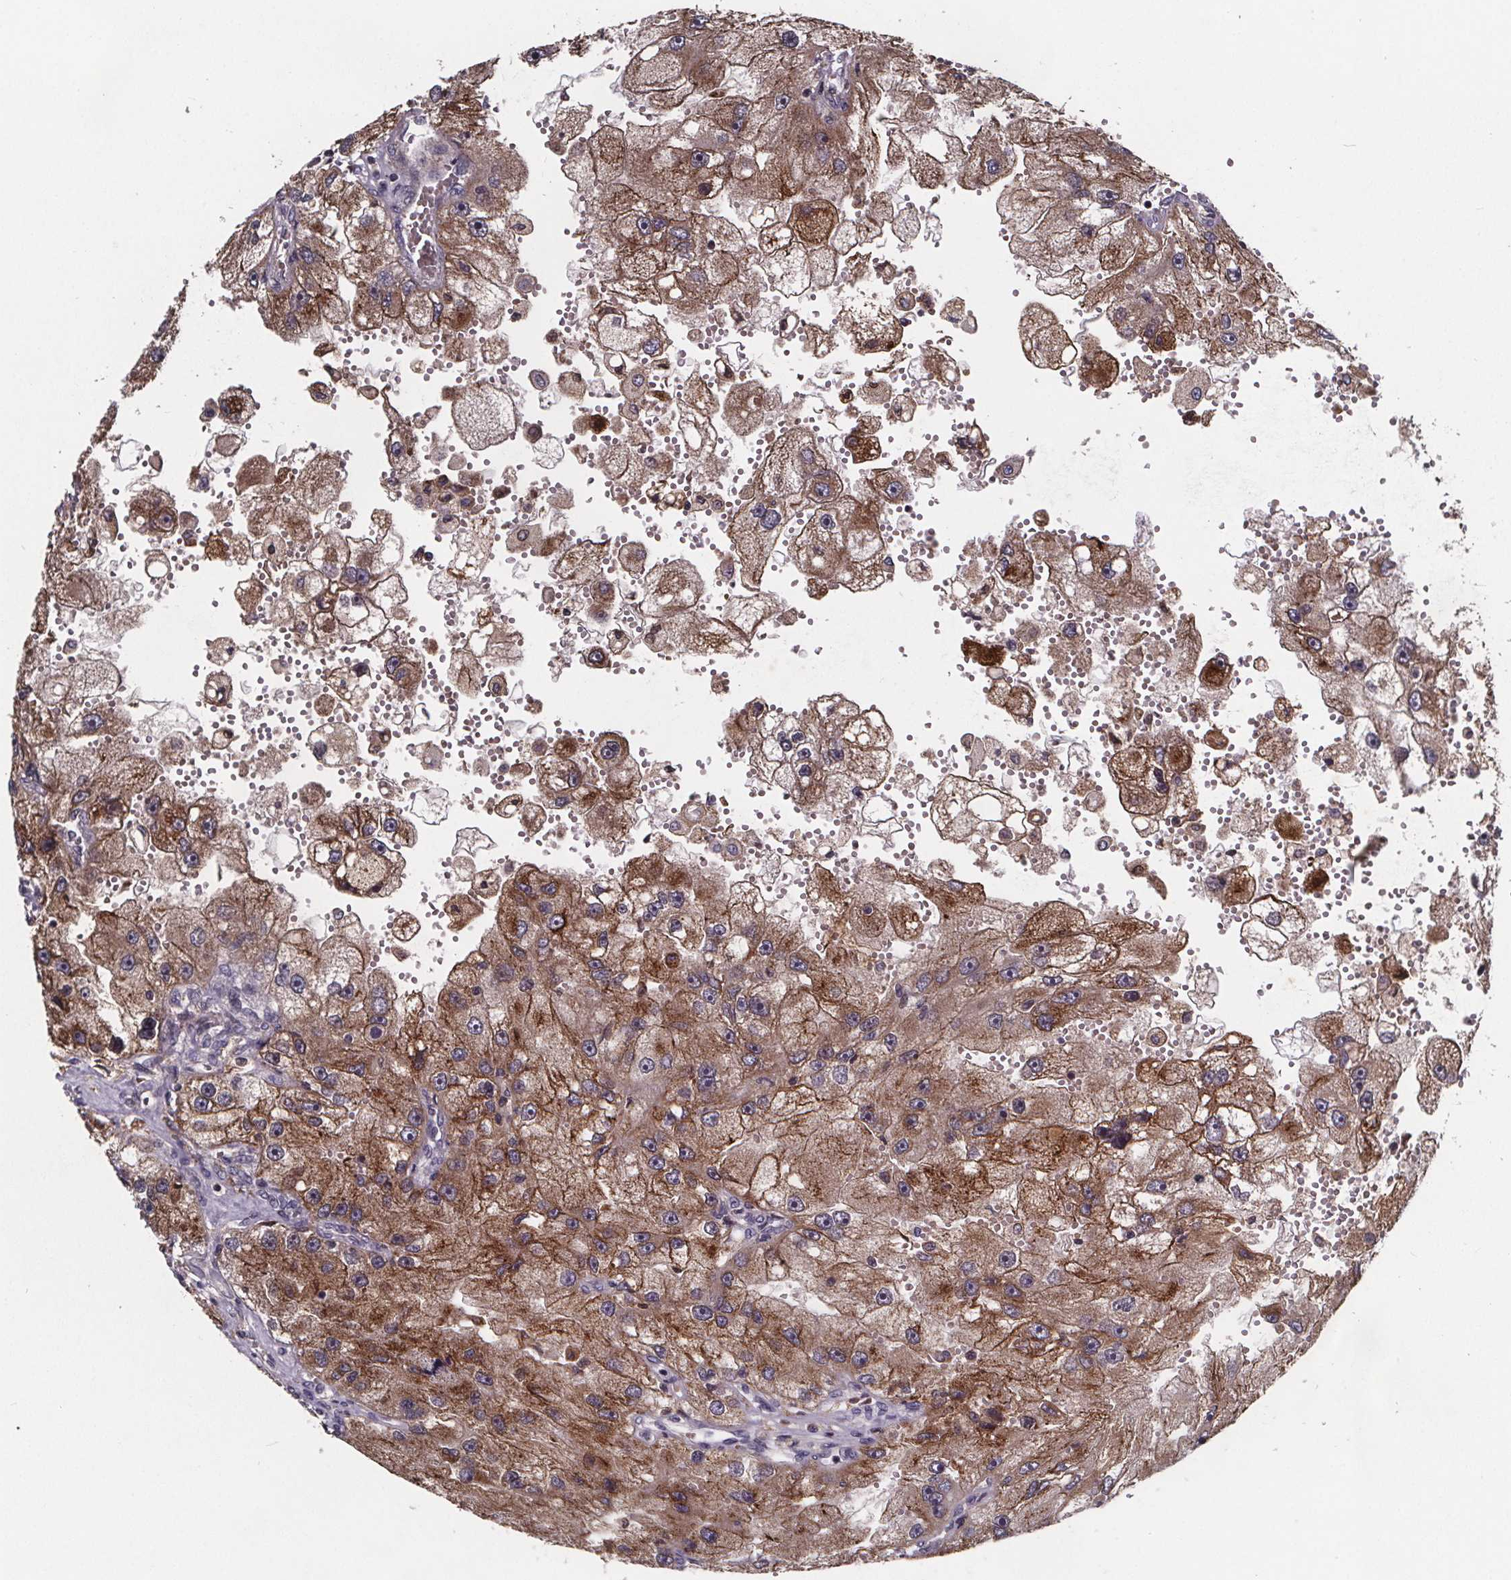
{"staining": {"intensity": "moderate", "quantity": ">75%", "location": "cytoplasmic/membranous"}, "tissue": "renal cancer", "cell_type": "Tumor cells", "image_type": "cancer", "snomed": [{"axis": "morphology", "description": "Adenocarcinoma, NOS"}, {"axis": "topography", "description": "Kidney"}], "caption": "Protein staining exhibits moderate cytoplasmic/membranous staining in about >75% of tumor cells in renal adenocarcinoma.", "gene": "FASTKD3", "patient": {"sex": "male", "age": 63}}